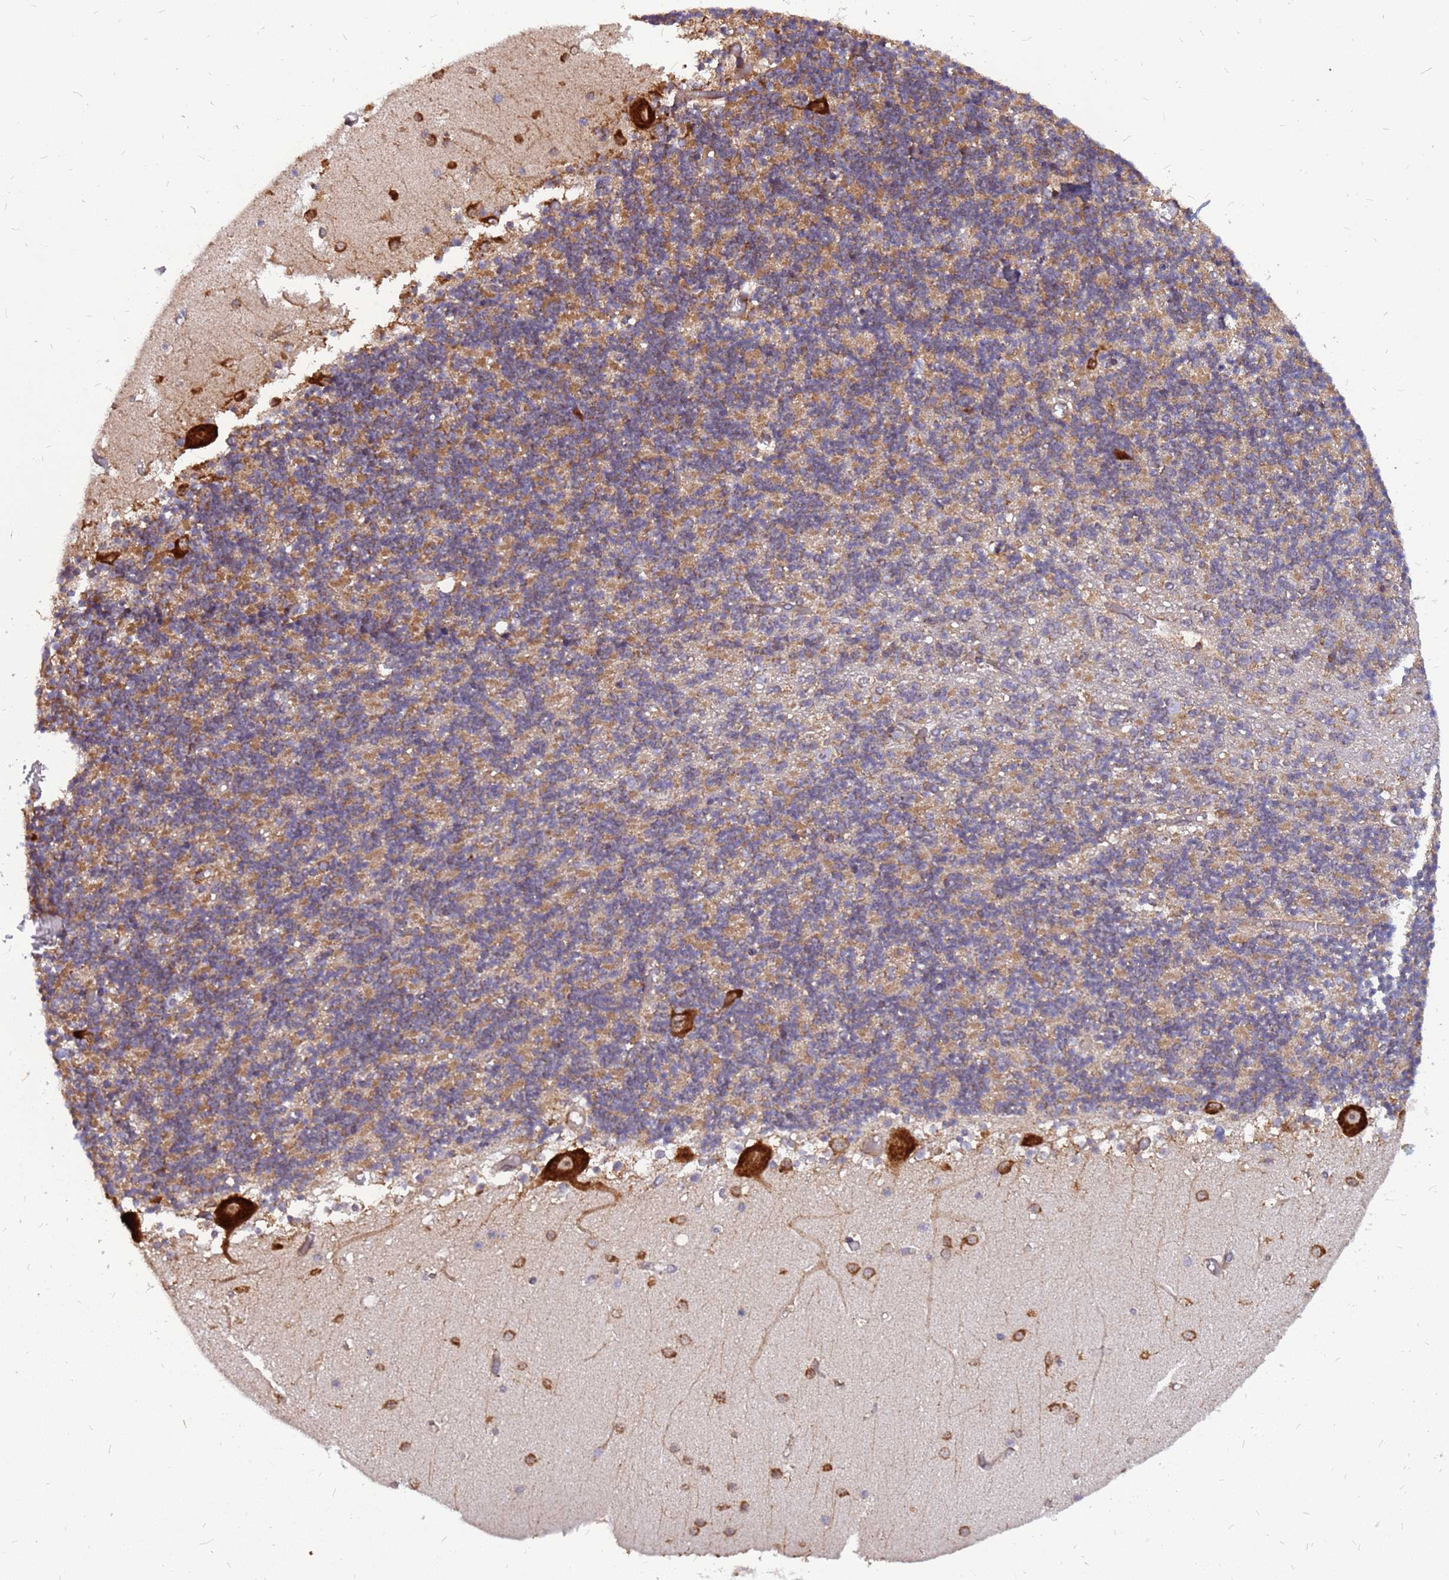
{"staining": {"intensity": "moderate", "quantity": "25%-75%", "location": "cytoplasmic/membranous"}, "tissue": "cerebellum", "cell_type": "Cells in granular layer", "image_type": "normal", "snomed": [{"axis": "morphology", "description": "Normal tissue, NOS"}, {"axis": "topography", "description": "Cerebellum"}], "caption": "The micrograph demonstrates a brown stain indicating the presence of a protein in the cytoplasmic/membranous of cells in granular layer in cerebellum. The staining is performed using DAB (3,3'-diaminobenzidine) brown chromogen to label protein expression. The nuclei are counter-stained blue using hematoxylin.", "gene": "RPL8", "patient": {"sex": "female", "age": 28}}